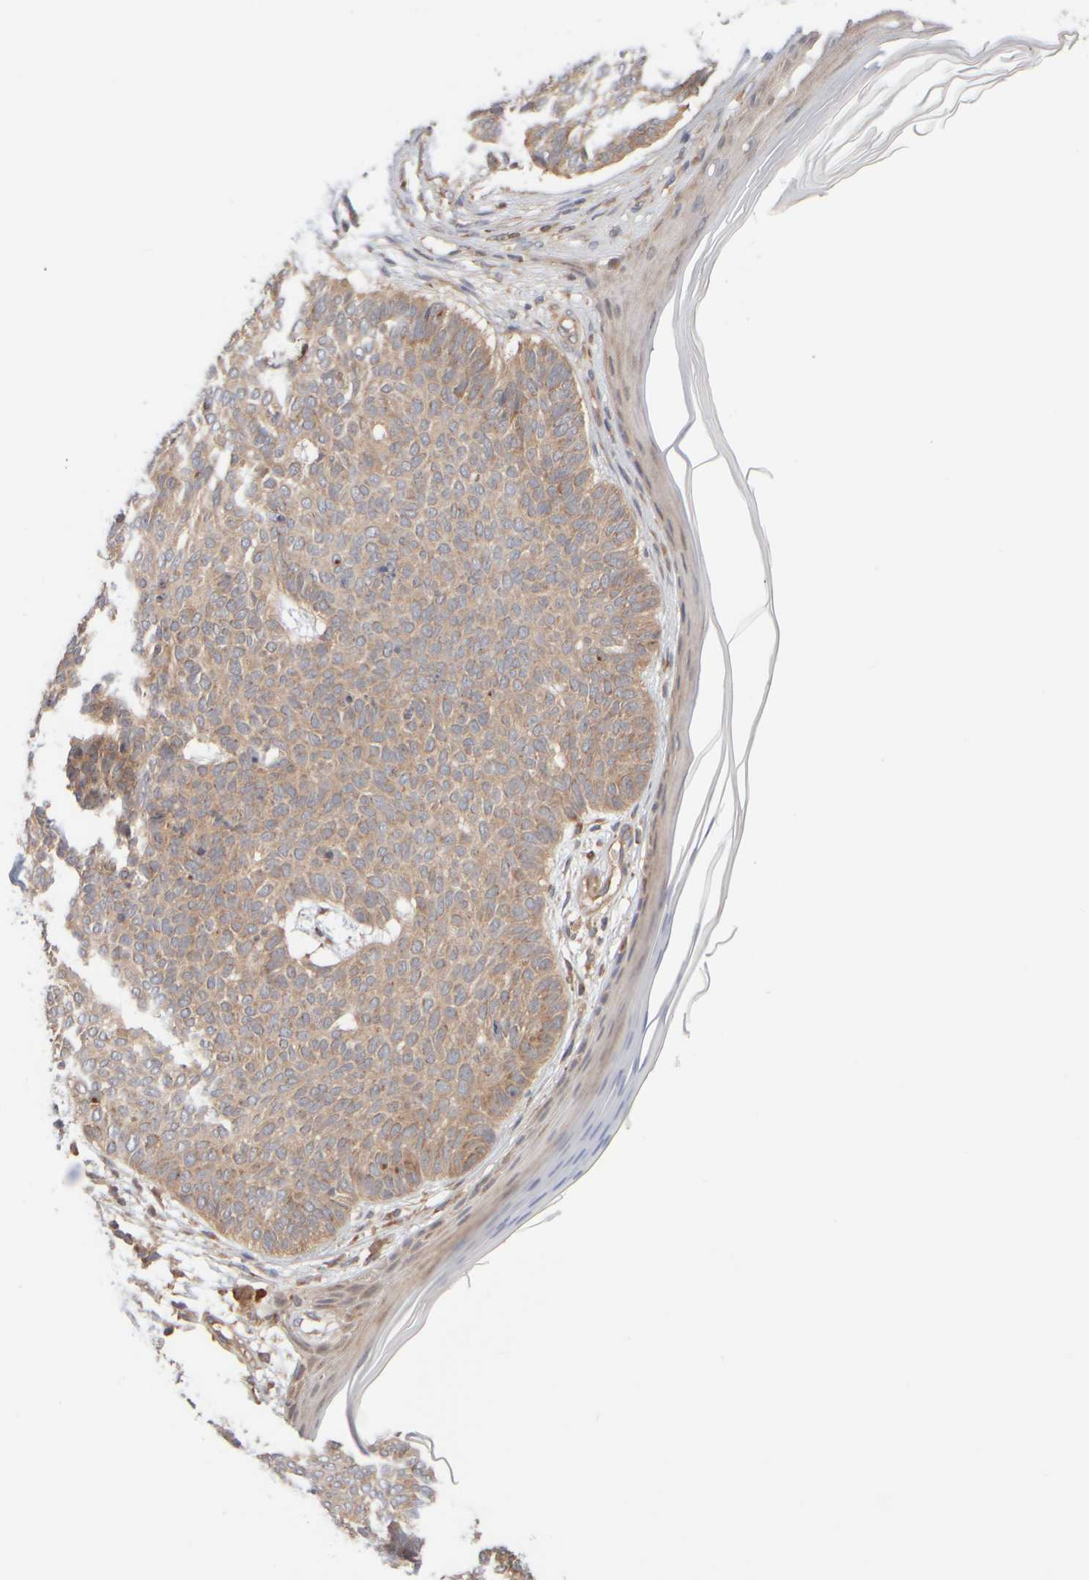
{"staining": {"intensity": "weak", "quantity": ">75%", "location": "cytoplasmic/membranous"}, "tissue": "skin cancer", "cell_type": "Tumor cells", "image_type": "cancer", "snomed": [{"axis": "morphology", "description": "Normal tissue, NOS"}, {"axis": "morphology", "description": "Basal cell carcinoma"}, {"axis": "topography", "description": "Skin"}], "caption": "Immunohistochemistry of basal cell carcinoma (skin) shows low levels of weak cytoplasmic/membranous positivity in about >75% of tumor cells. (brown staining indicates protein expression, while blue staining denotes nuclei).", "gene": "RABEP1", "patient": {"sex": "male", "age": 50}}